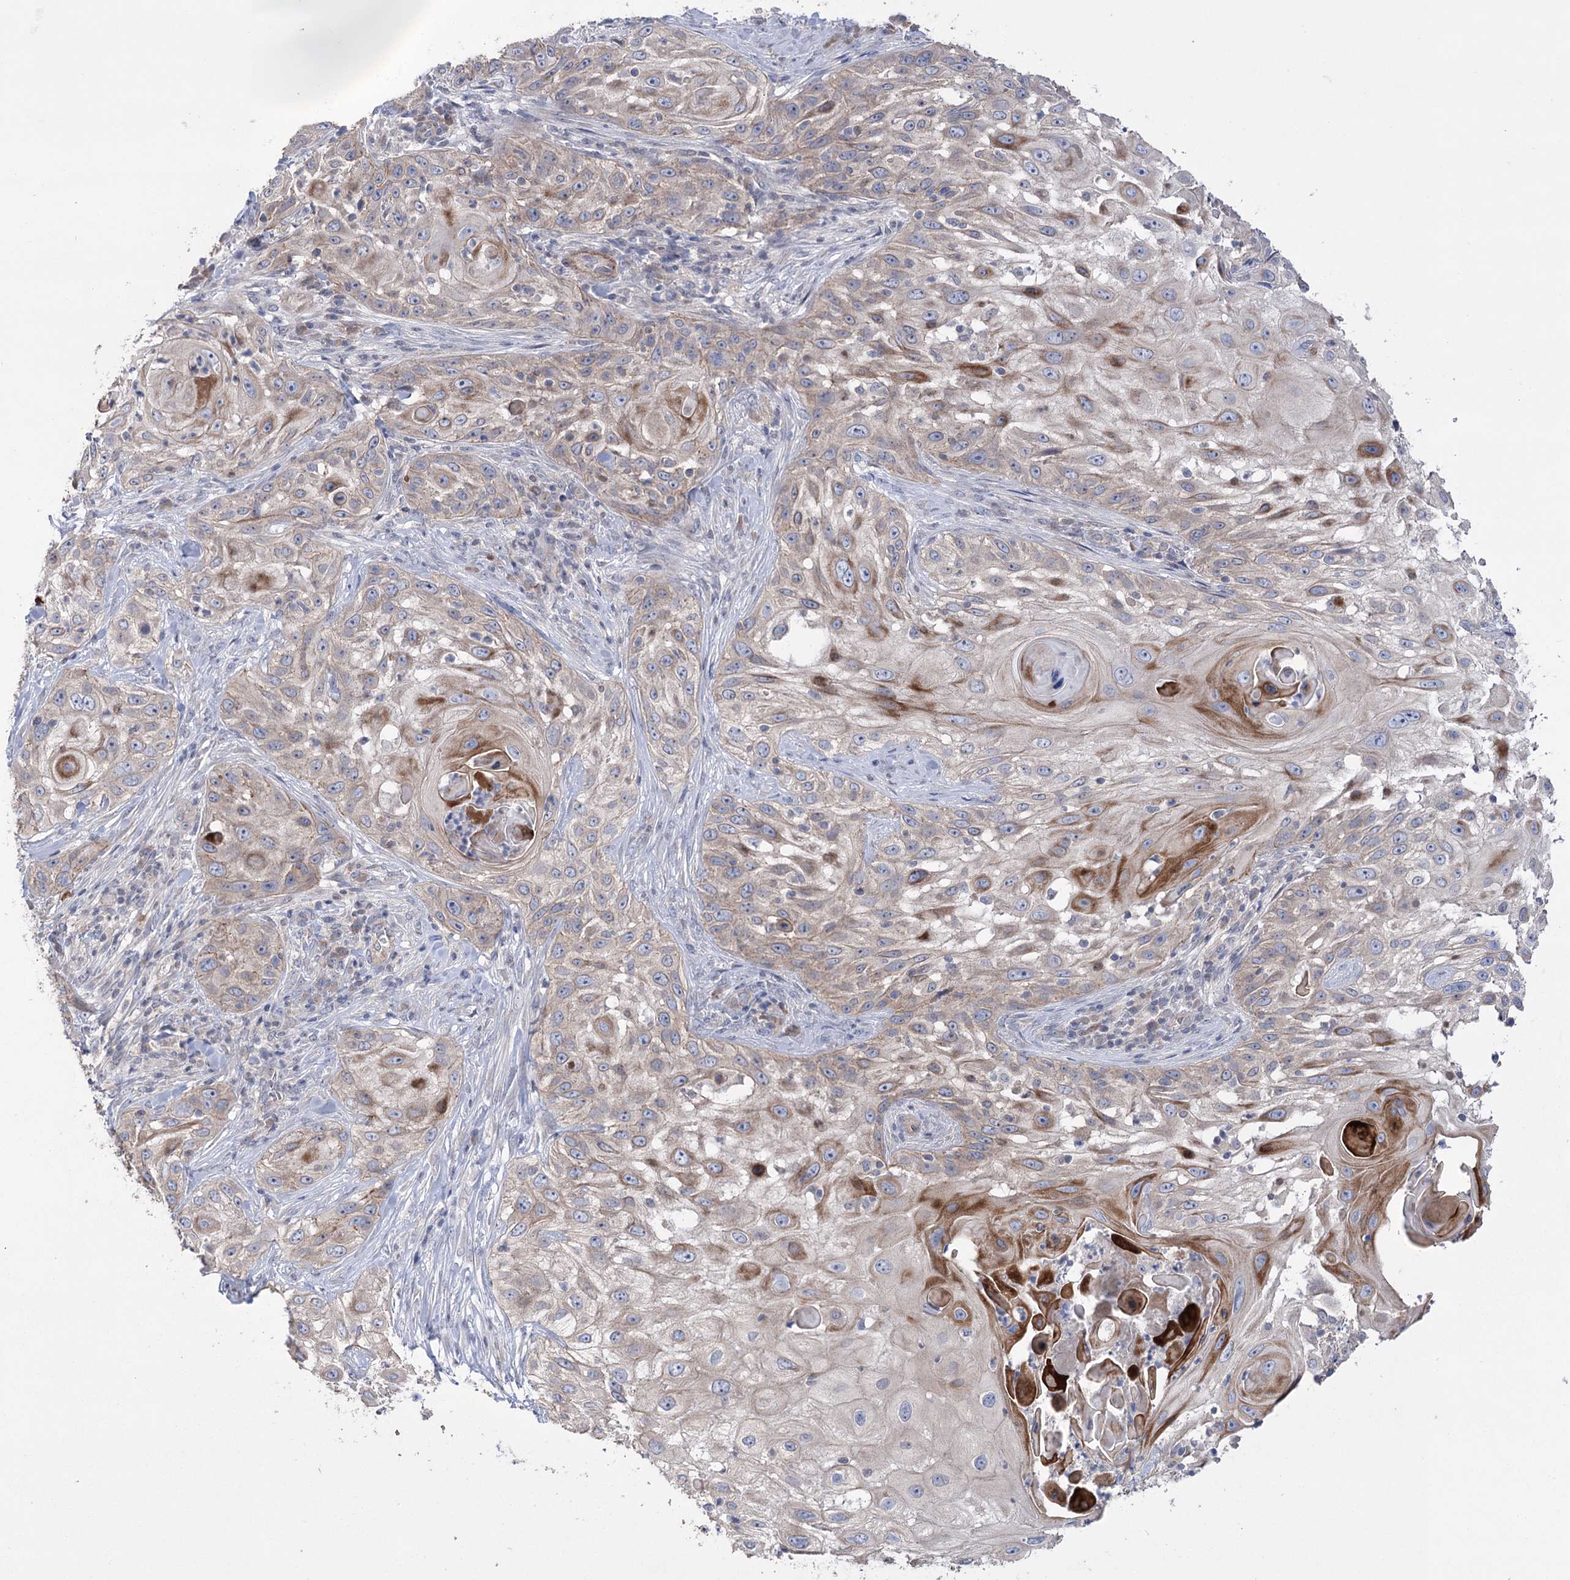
{"staining": {"intensity": "moderate", "quantity": "<25%", "location": "cytoplasmic/membranous"}, "tissue": "skin cancer", "cell_type": "Tumor cells", "image_type": "cancer", "snomed": [{"axis": "morphology", "description": "Squamous cell carcinoma, NOS"}, {"axis": "topography", "description": "Skin"}], "caption": "Skin squamous cell carcinoma stained with DAB (3,3'-diaminobenzidine) immunohistochemistry reveals low levels of moderate cytoplasmic/membranous expression in about <25% of tumor cells. The staining was performed using DAB to visualize the protein expression in brown, while the nuclei were stained in blue with hematoxylin (Magnification: 20x).", "gene": "TRIM71", "patient": {"sex": "female", "age": 44}}